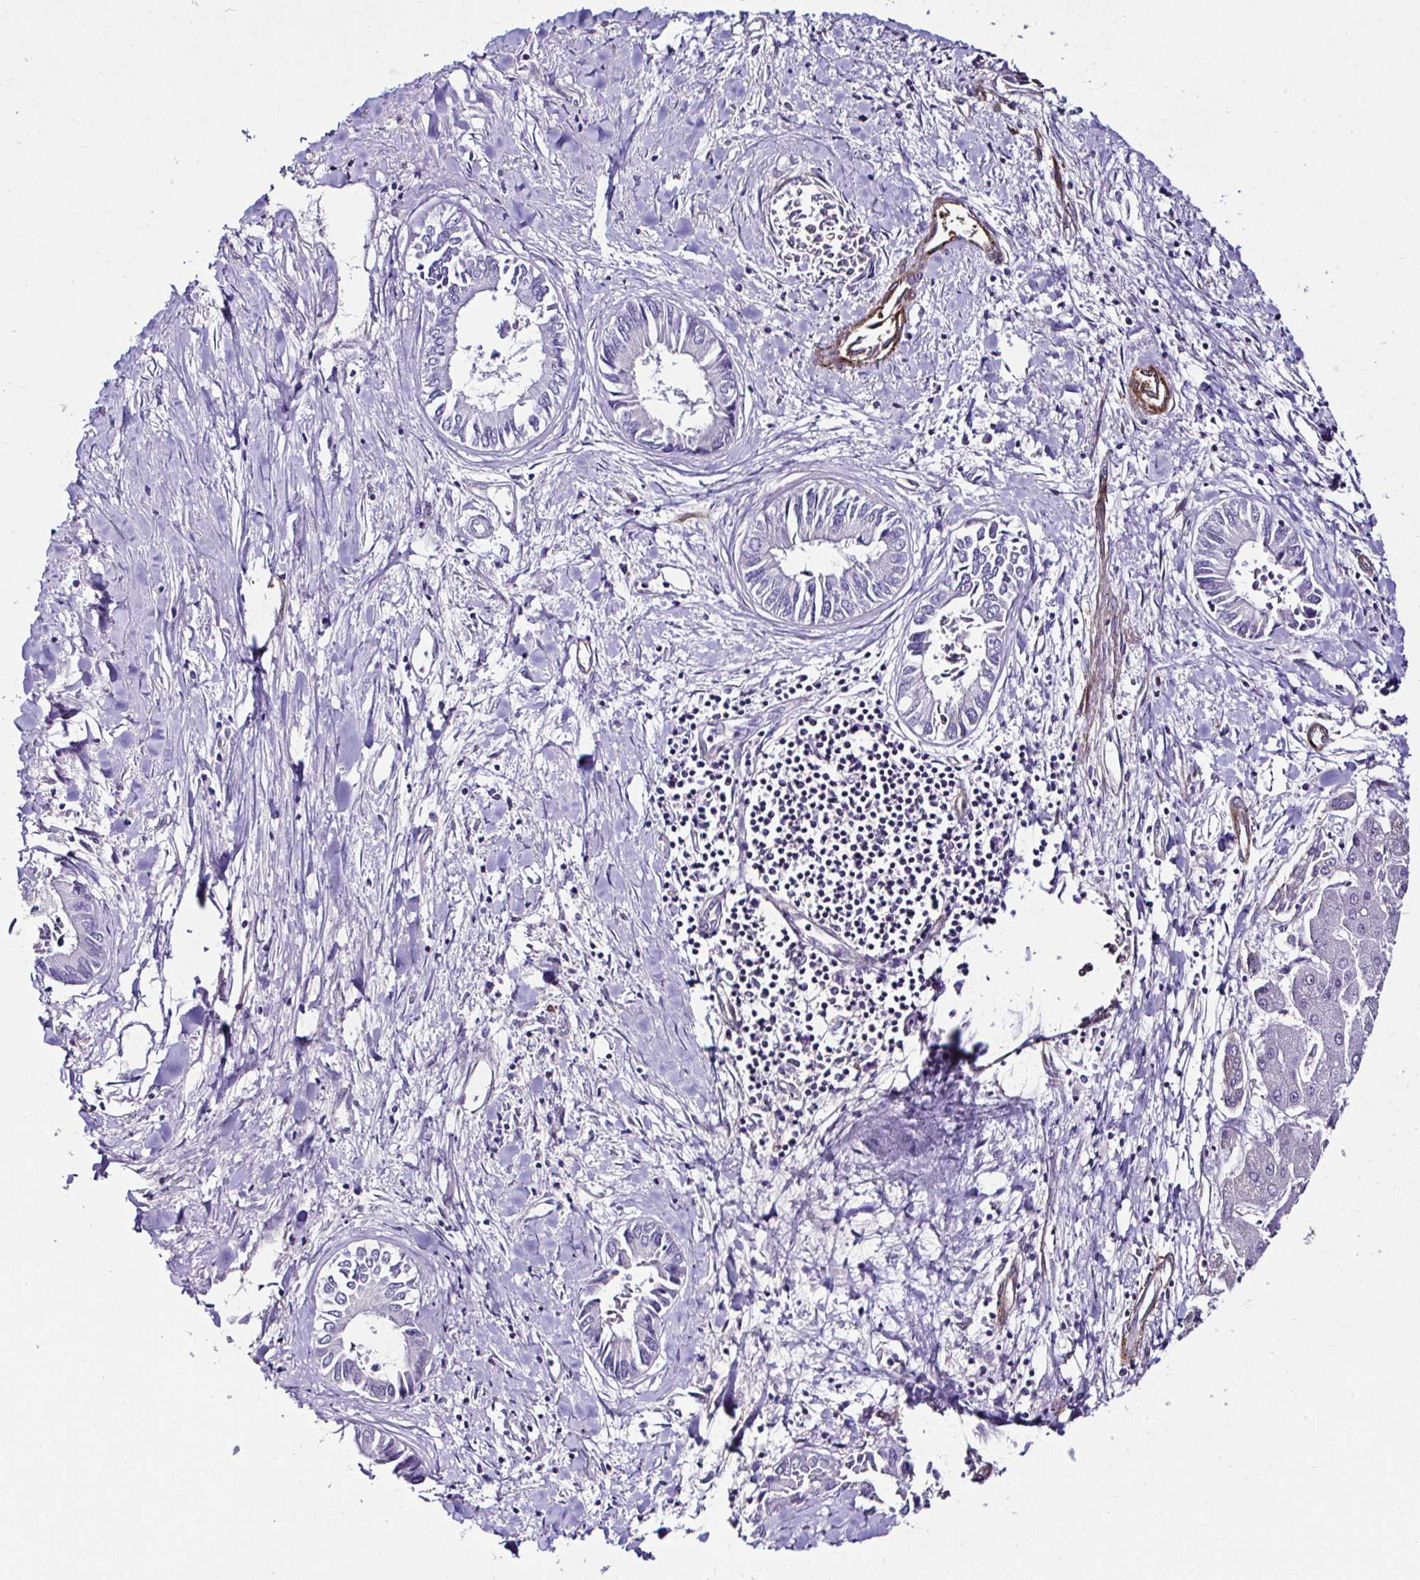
{"staining": {"intensity": "negative", "quantity": "none", "location": "none"}, "tissue": "liver cancer", "cell_type": "Tumor cells", "image_type": "cancer", "snomed": [{"axis": "morphology", "description": "Cholangiocarcinoma"}, {"axis": "topography", "description": "Liver"}], "caption": "High magnification brightfield microscopy of cholangiocarcinoma (liver) stained with DAB (brown) and counterstained with hematoxylin (blue): tumor cells show no significant positivity.", "gene": "FBXO34", "patient": {"sex": "male", "age": 66}}